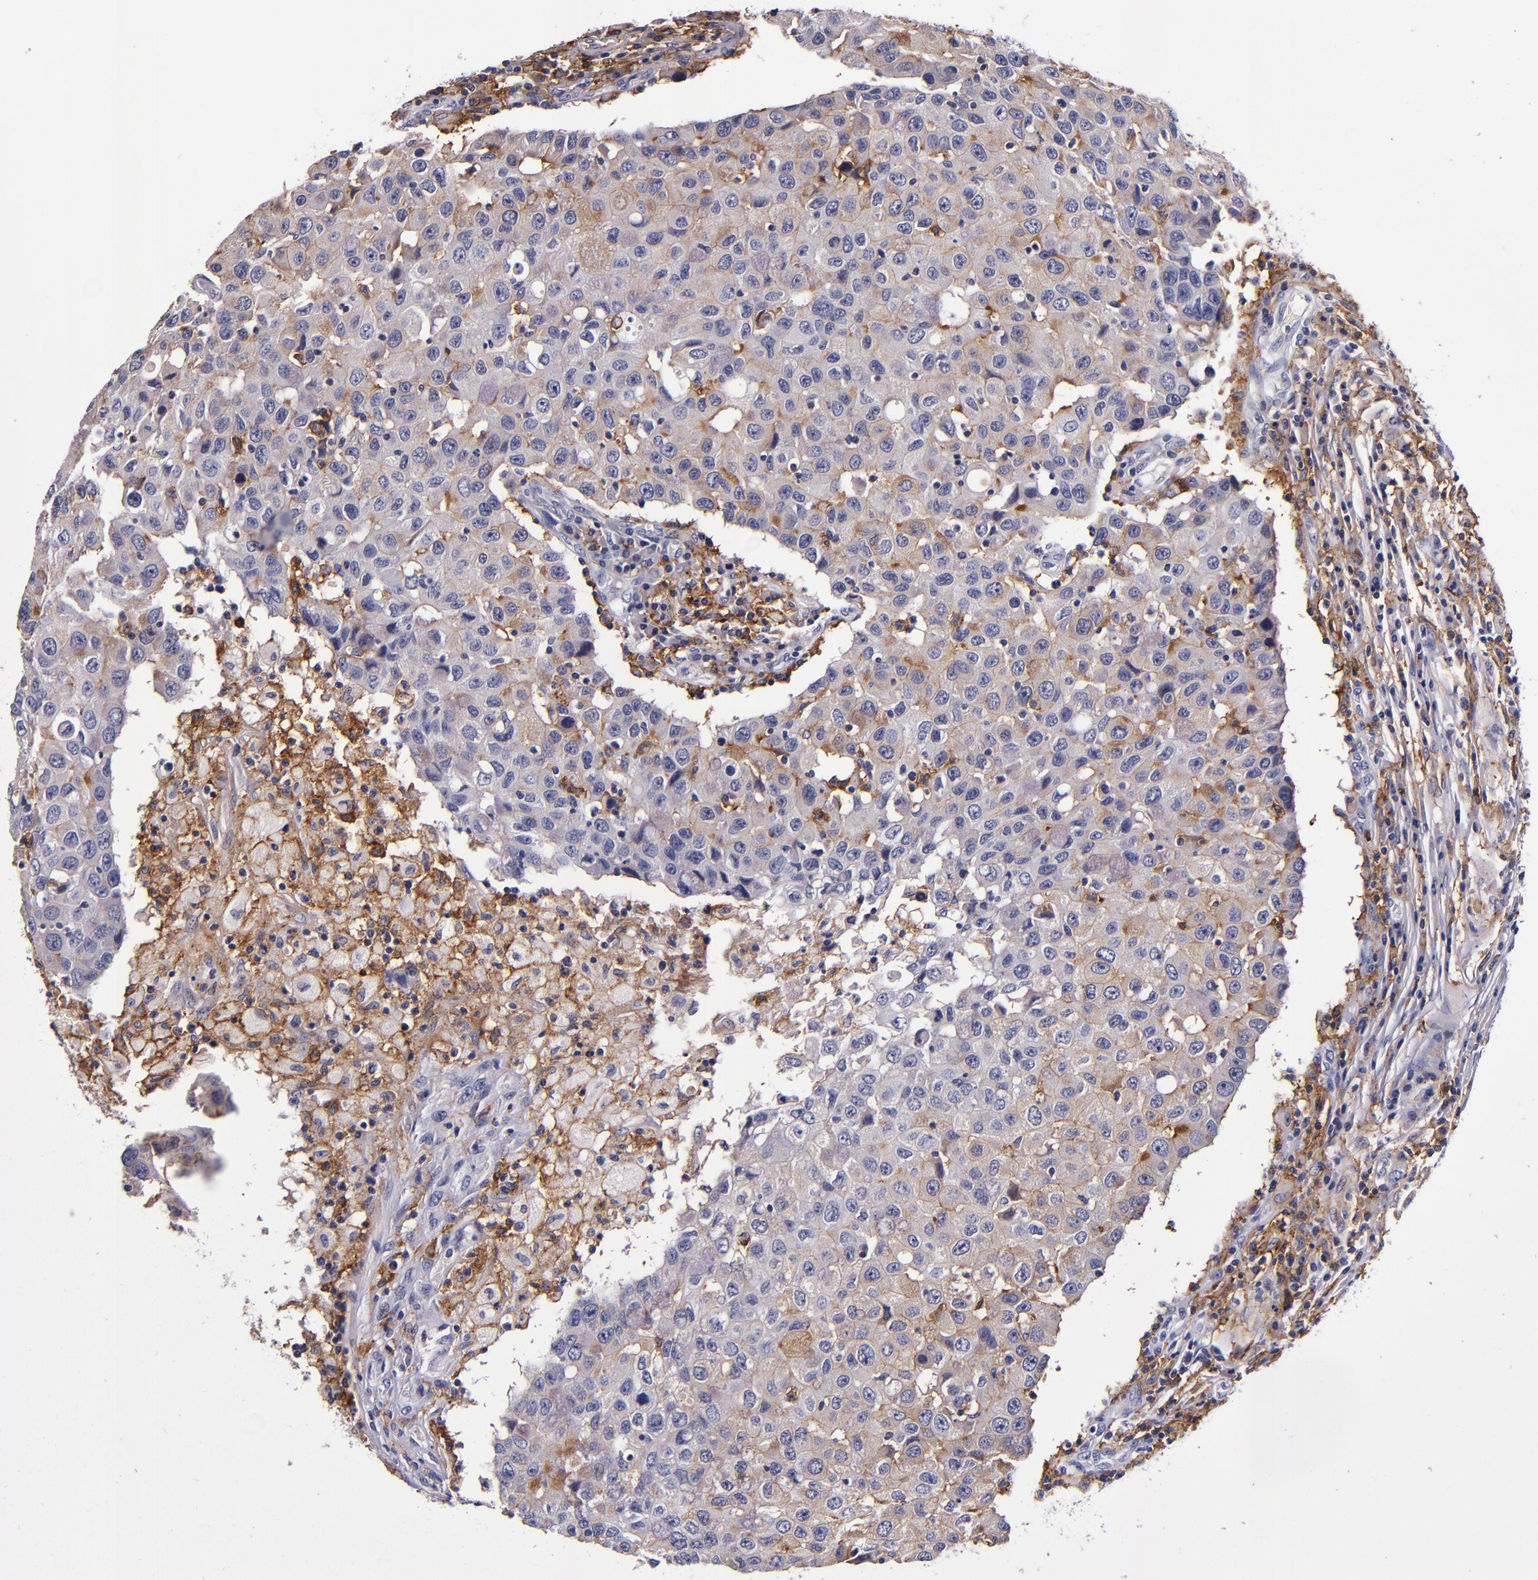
{"staining": {"intensity": "moderate", "quantity": "<25%", "location": "cytoplasmic/membranous"}, "tissue": "breast cancer", "cell_type": "Tumor cells", "image_type": "cancer", "snomed": [{"axis": "morphology", "description": "Duct carcinoma"}, {"axis": "topography", "description": "Breast"}], "caption": "A low amount of moderate cytoplasmic/membranous staining is present in approximately <25% of tumor cells in breast invasive ductal carcinoma tissue. Nuclei are stained in blue.", "gene": "SIRPA", "patient": {"sex": "female", "age": 27}}